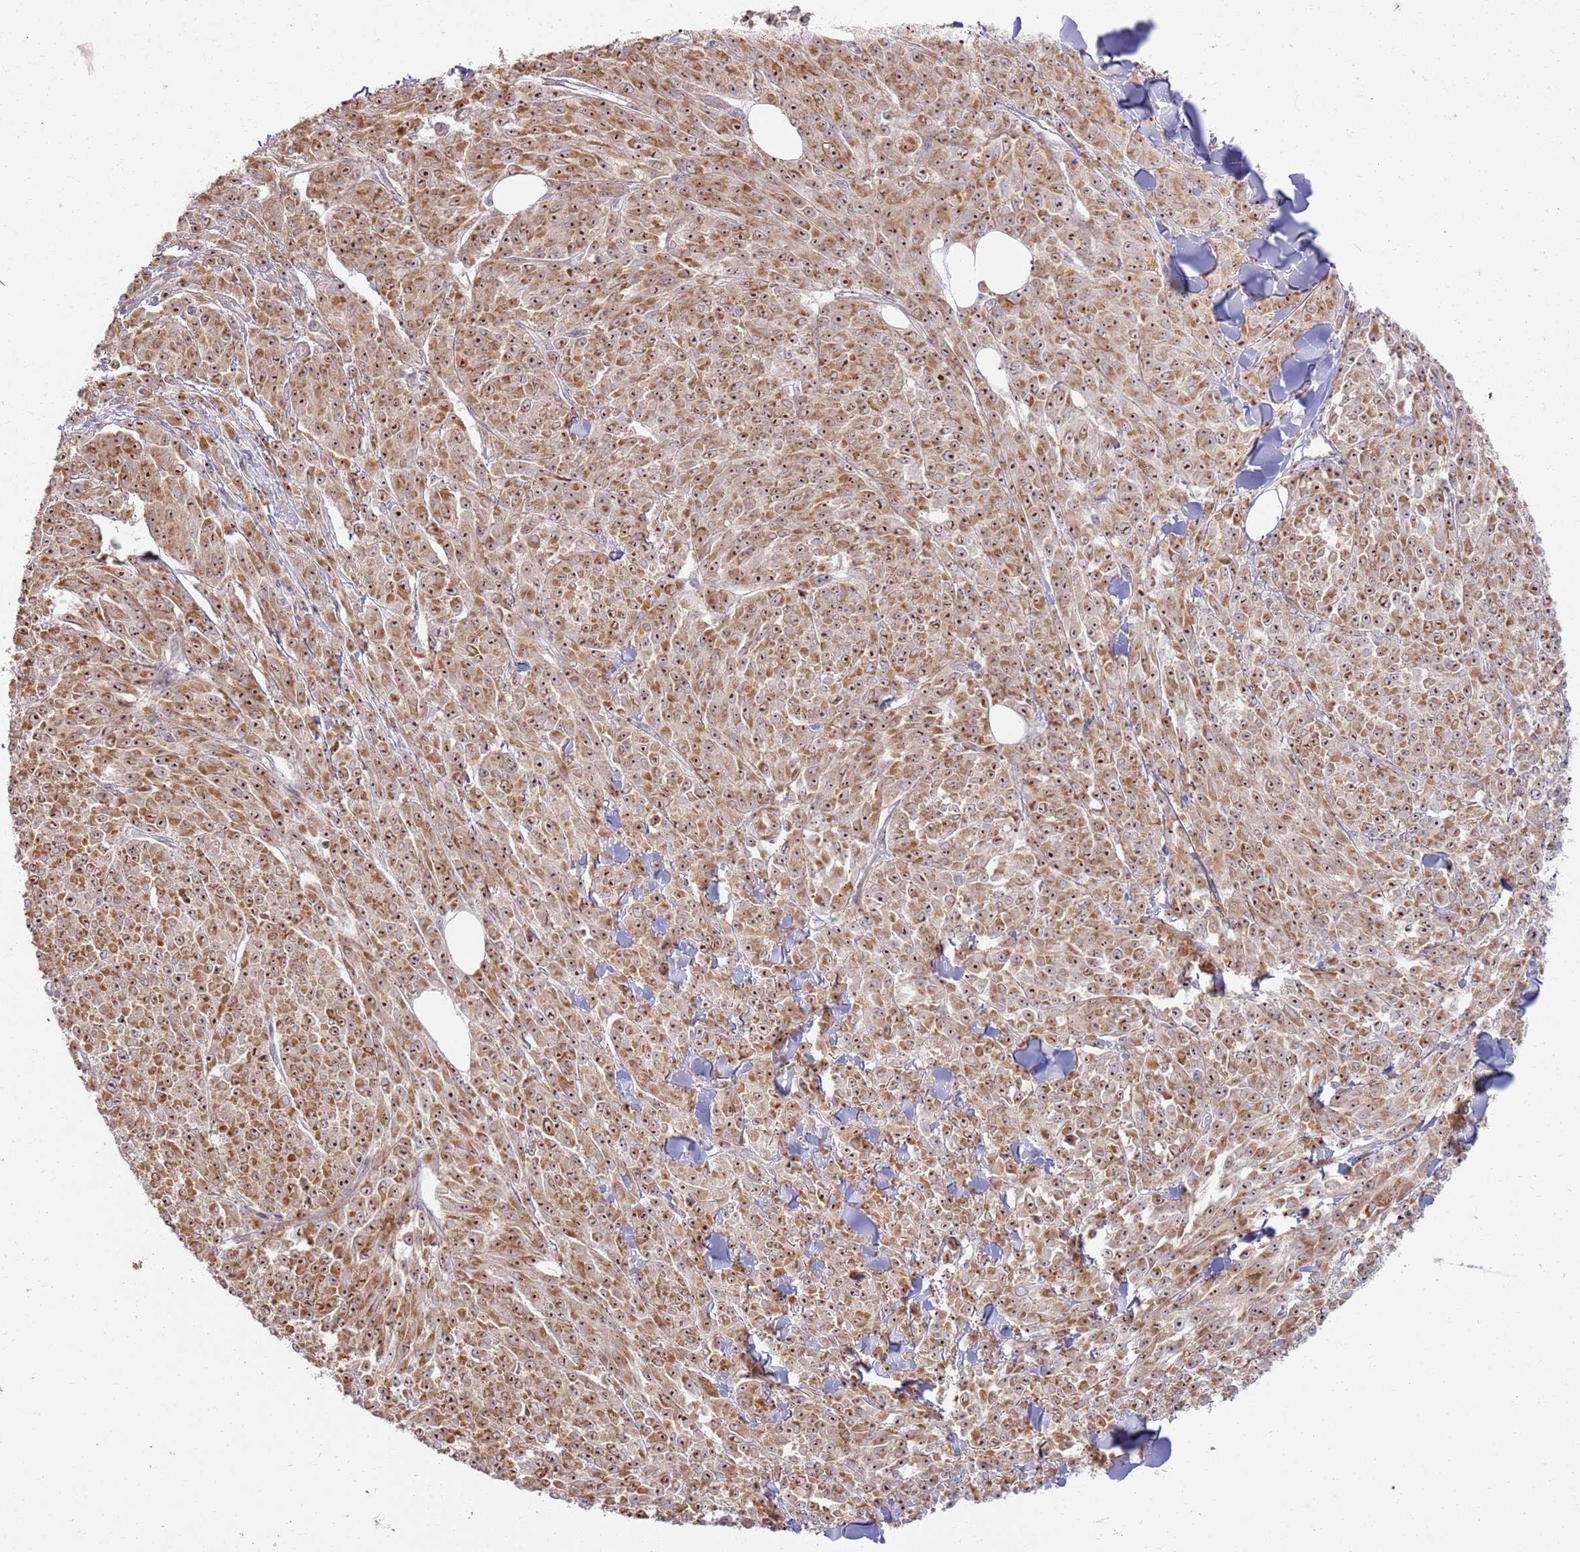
{"staining": {"intensity": "moderate", "quantity": ">75%", "location": "cytoplasmic/membranous,nuclear"}, "tissue": "melanoma", "cell_type": "Tumor cells", "image_type": "cancer", "snomed": [{"axis": "morphology", "description": "Malignant melanoma, NOS"}, {"axis": "topography", "description": "Skin"}], "caption": "Protein staining of melanoma tissue exhibits moderate cytoplasmic/membranous and nuclear positivity in approximately >75% of tumor cells. (IHC, brightfield microscopy, high magnification).", "gene": "CNPY1", "patient": {"sex": "female", "age": 52}}